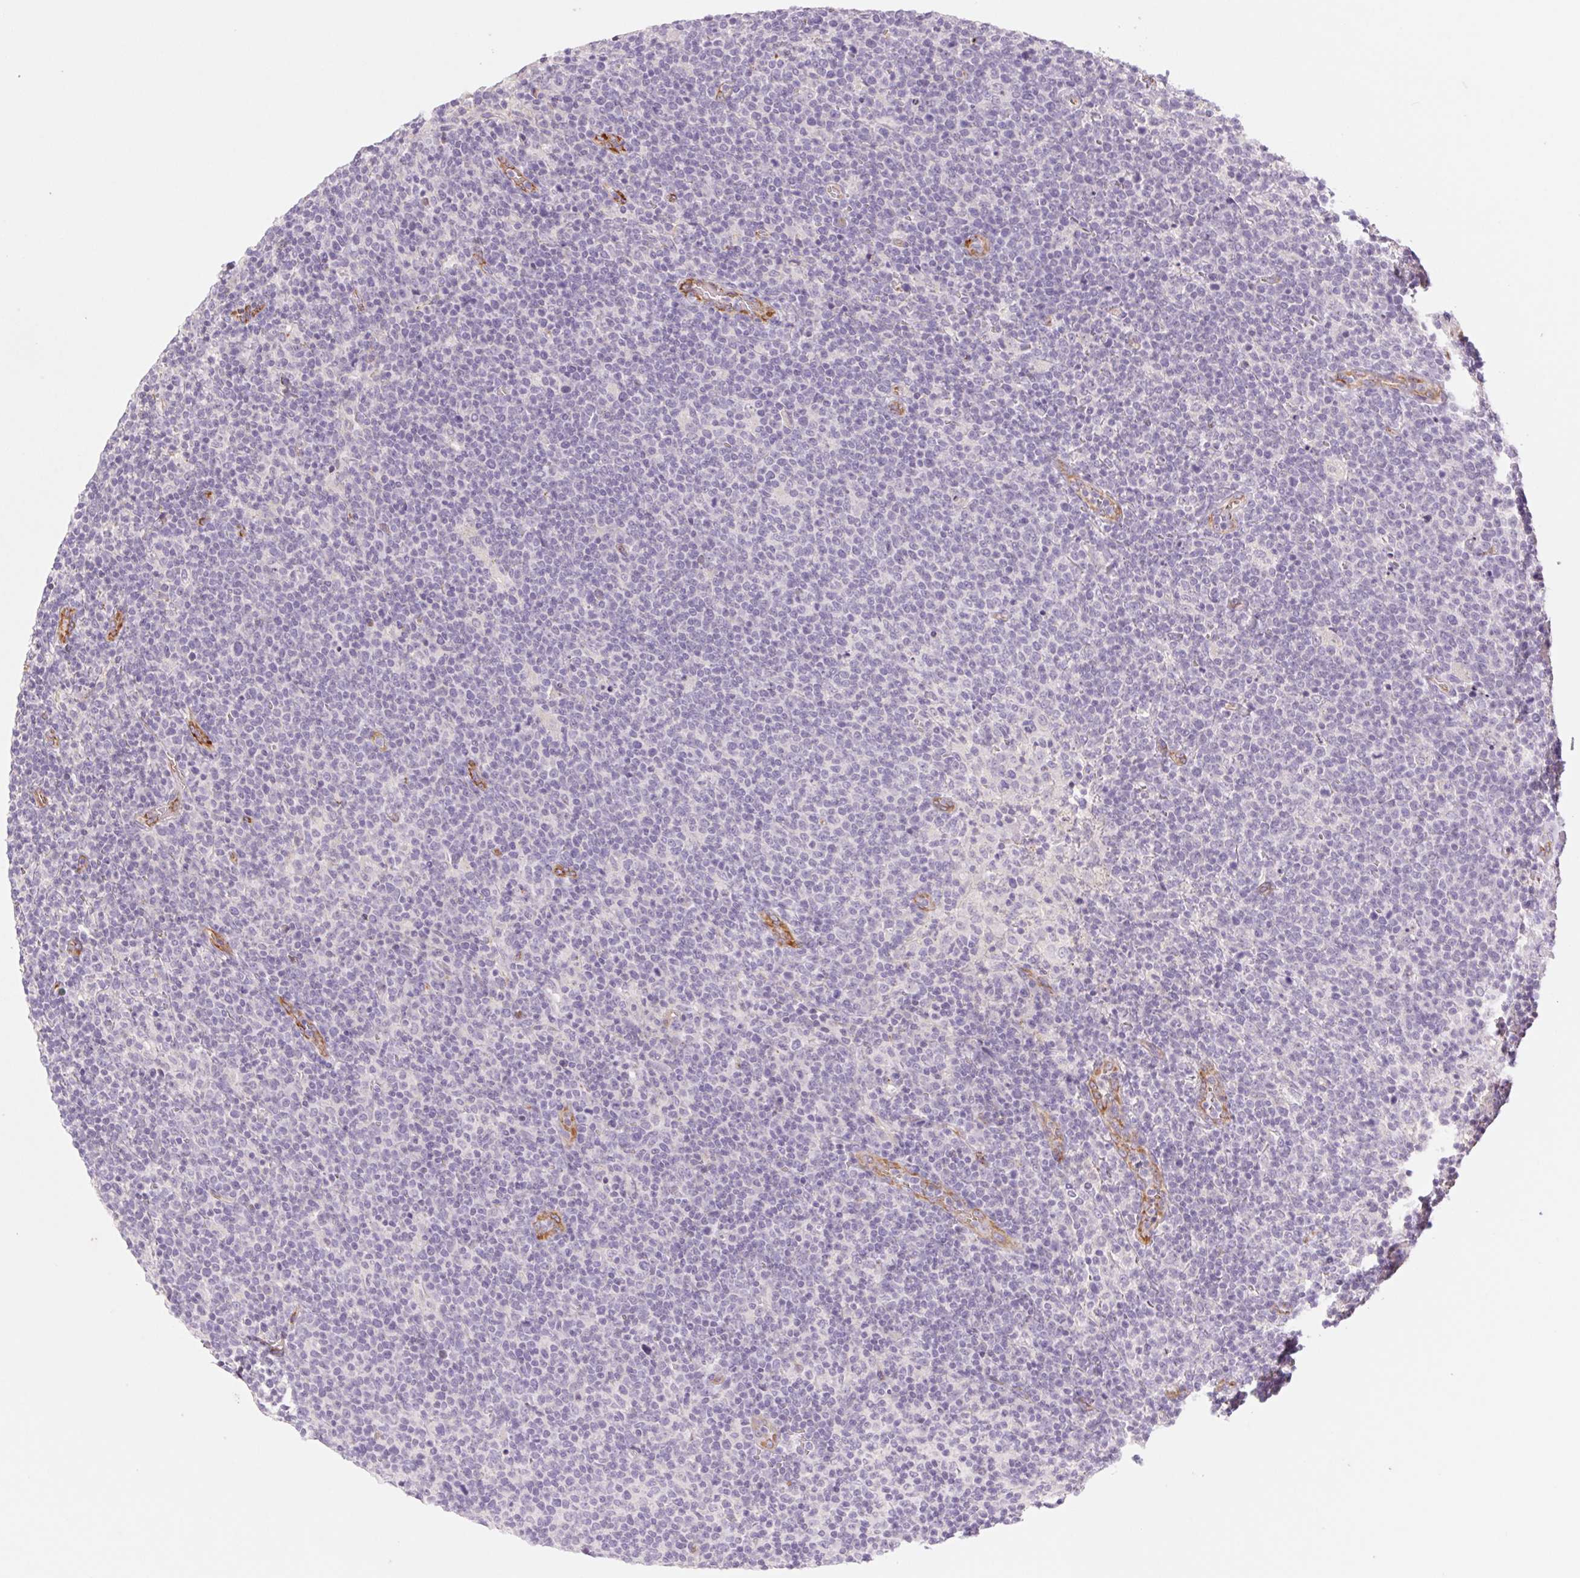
{"staining": {"intensity": "negative", "quantity": "none", "location": "none"}, "tissue": "lymphoma", "cell_type": "Tumor cells", "image_type": "cancer", "snomed": [{"axis": "morphology", "description": "Malignant lymphoma, non-Hodgkin's type, High grade"}, {"axis": "topography", "description": "Lymph node"}], "caption": "Lymphoma stained for a protein using immunohistochemistry (IHC) shows no positivity tumor cells.", "gene": "IGFL3", "patient": {"sex": "male", "age": 61}}